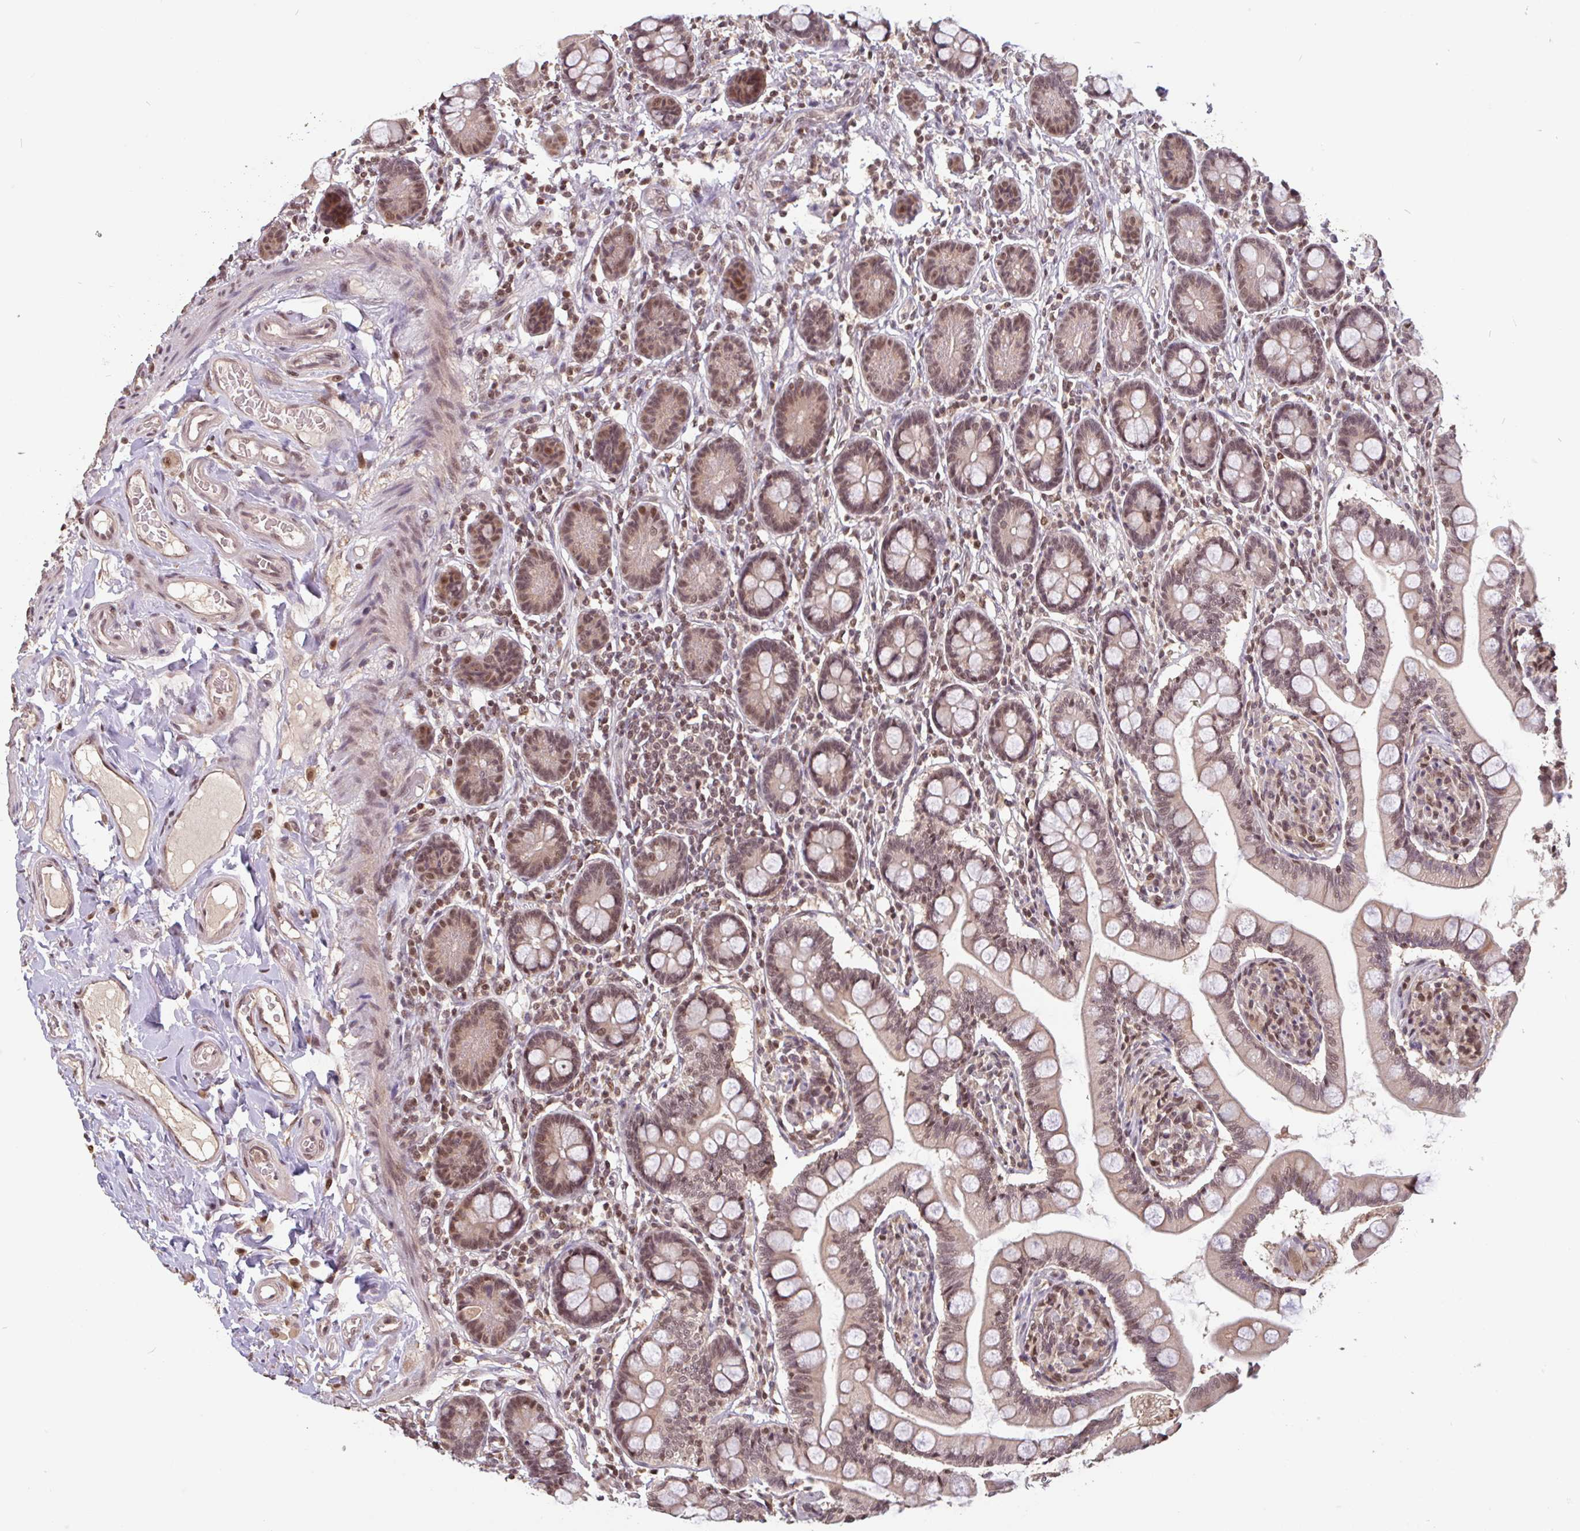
{"staining": {"intensity": "moderate", "quantity": ">75%", "location": "nuclear"}, "tissue": "small intestine", "cell_type": "Glandular cells", "image_type": "normal", "snomed": [{"axis": "morphology", "description": "Normal tissue, NOS"}, {"axis": "topography", "description": "Small intestine"}], "caption": "DAB (3,3'-diaminobenzidine) immunohistochemical staining of normal small intestine displays moderate nuclear protein staining in approximately >75% of glandular cells. The staining was performed using DAB (3,3'-diaminobenzidine) to visualize the protein expression in brown, while the nuclei were stained in blue with hematoxylin (Magnification: 20x).", "gene": "DR1", "patient": {"sex": "female", "age": 64}}